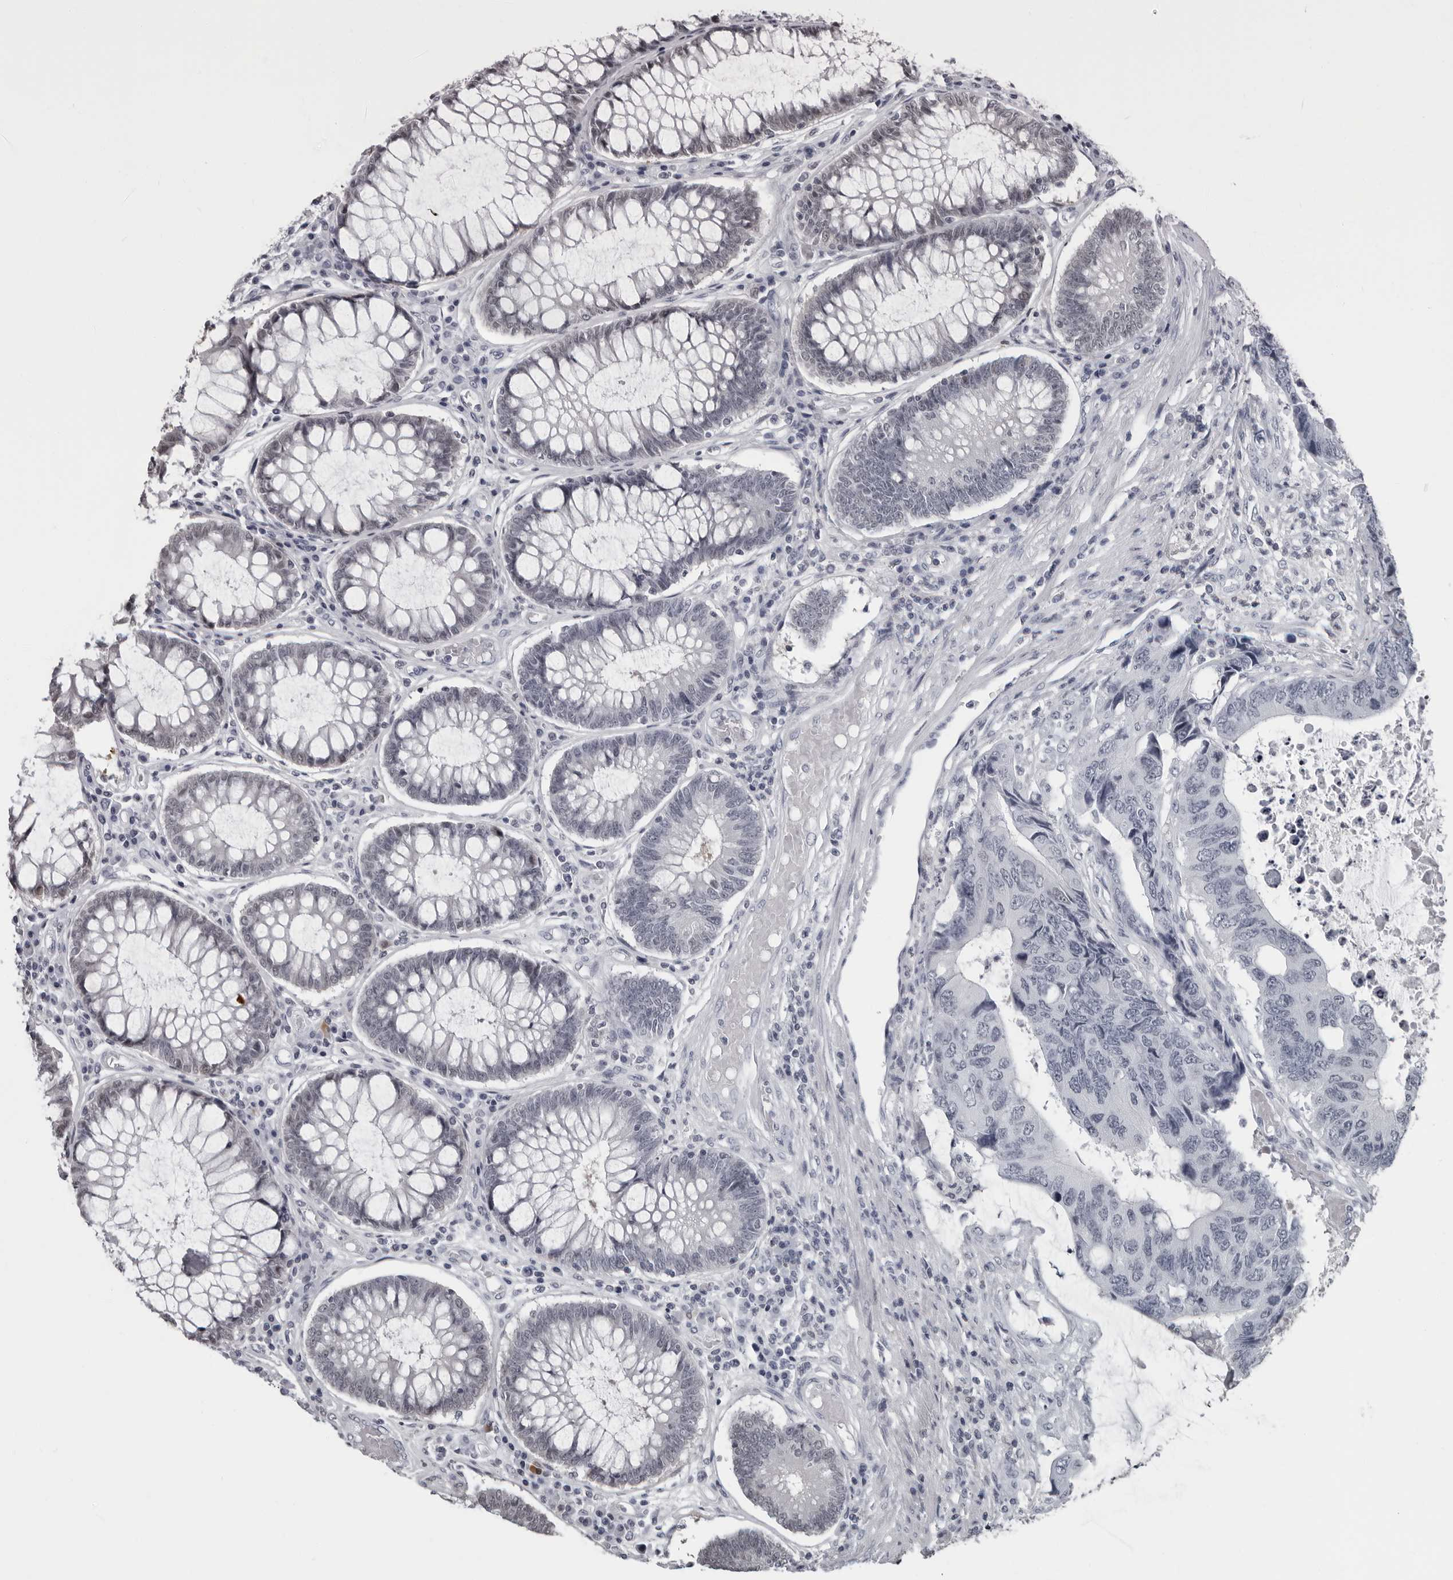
{"staining": {"intensity": "negative", "quantity": "none", "location": "none"}, "tissue": "colorectal cancer", "cell_type": "Tumor cells", "image_type": "cancer", "snomed": [{"axis": "morphology", "description": "Adenocarcinoma, NOS"}, {"axis": "topography", "description": "Rectum"}], "caption": "This is an immunohistochemistry histopathology image of human colorectal cancer. There is no expression in tumor cells.", "gene": "LZIC", "patient": {"sex": "male", "age": 84}}